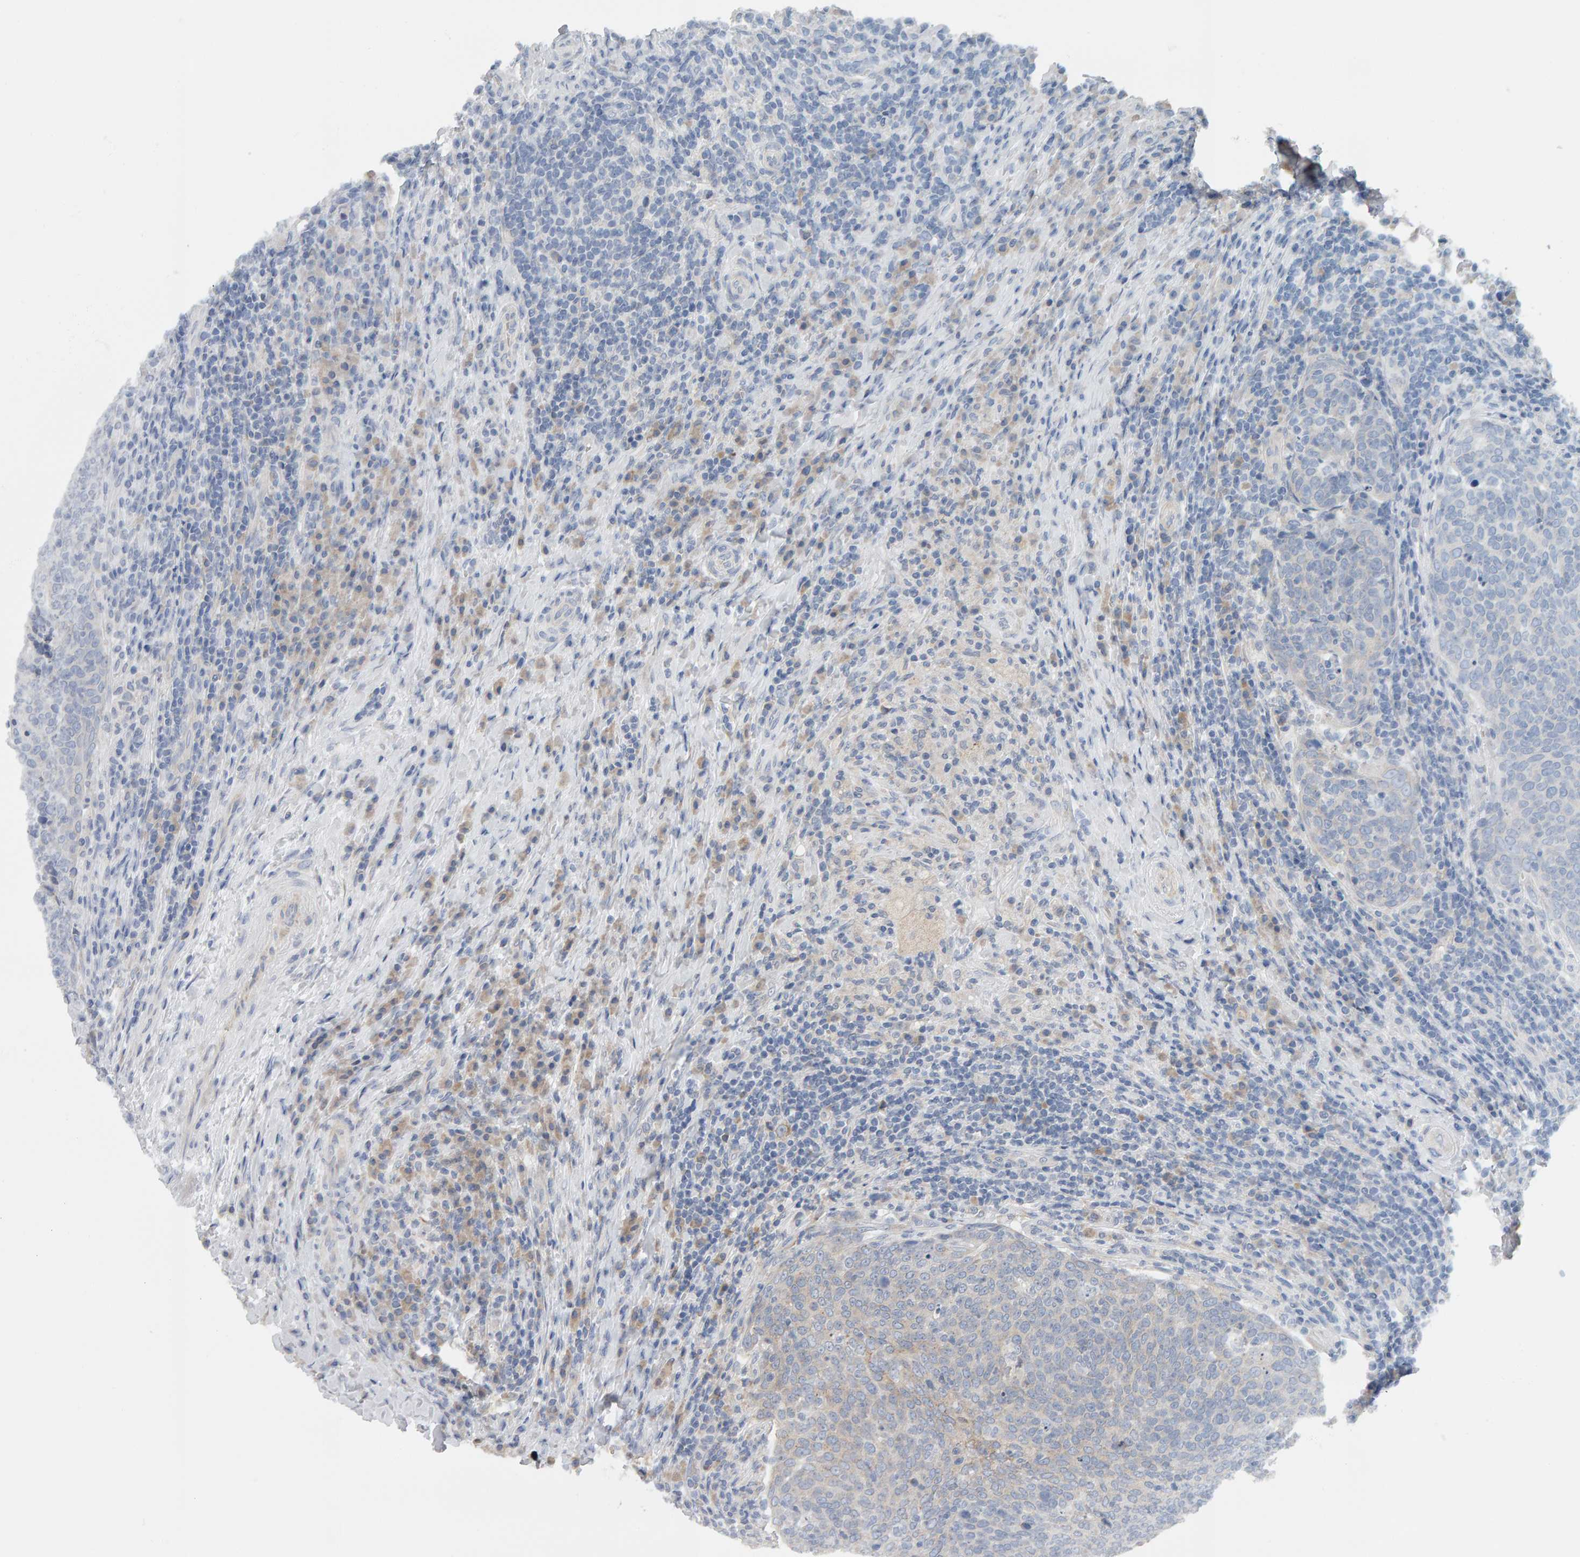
{"staining": {"intensity": "negative", "quantity": "none", "location": "none"}, "tissue": "head and neck cancer", "cell_type": "Tumor cells", "image_type": "cancer", "snomed": [{"axis": "morphology", "description": "Squamous cell carcinoma, NOS"}, {"axis": "morphology", "description": "Squamous cell carcinoma, metastatic, NOS"}, {"axis": "topography", "description": "Lymph node"}, {"axis": "topography", "description": "Head-Neck"}], "caption": "The immunohistochemistry (IHC) histopathology image has no significant expression in tumor cells of head and neck cancer tissue.", "gene": "ADHFE1", "patient": {"sex": "male", "age": 62}}